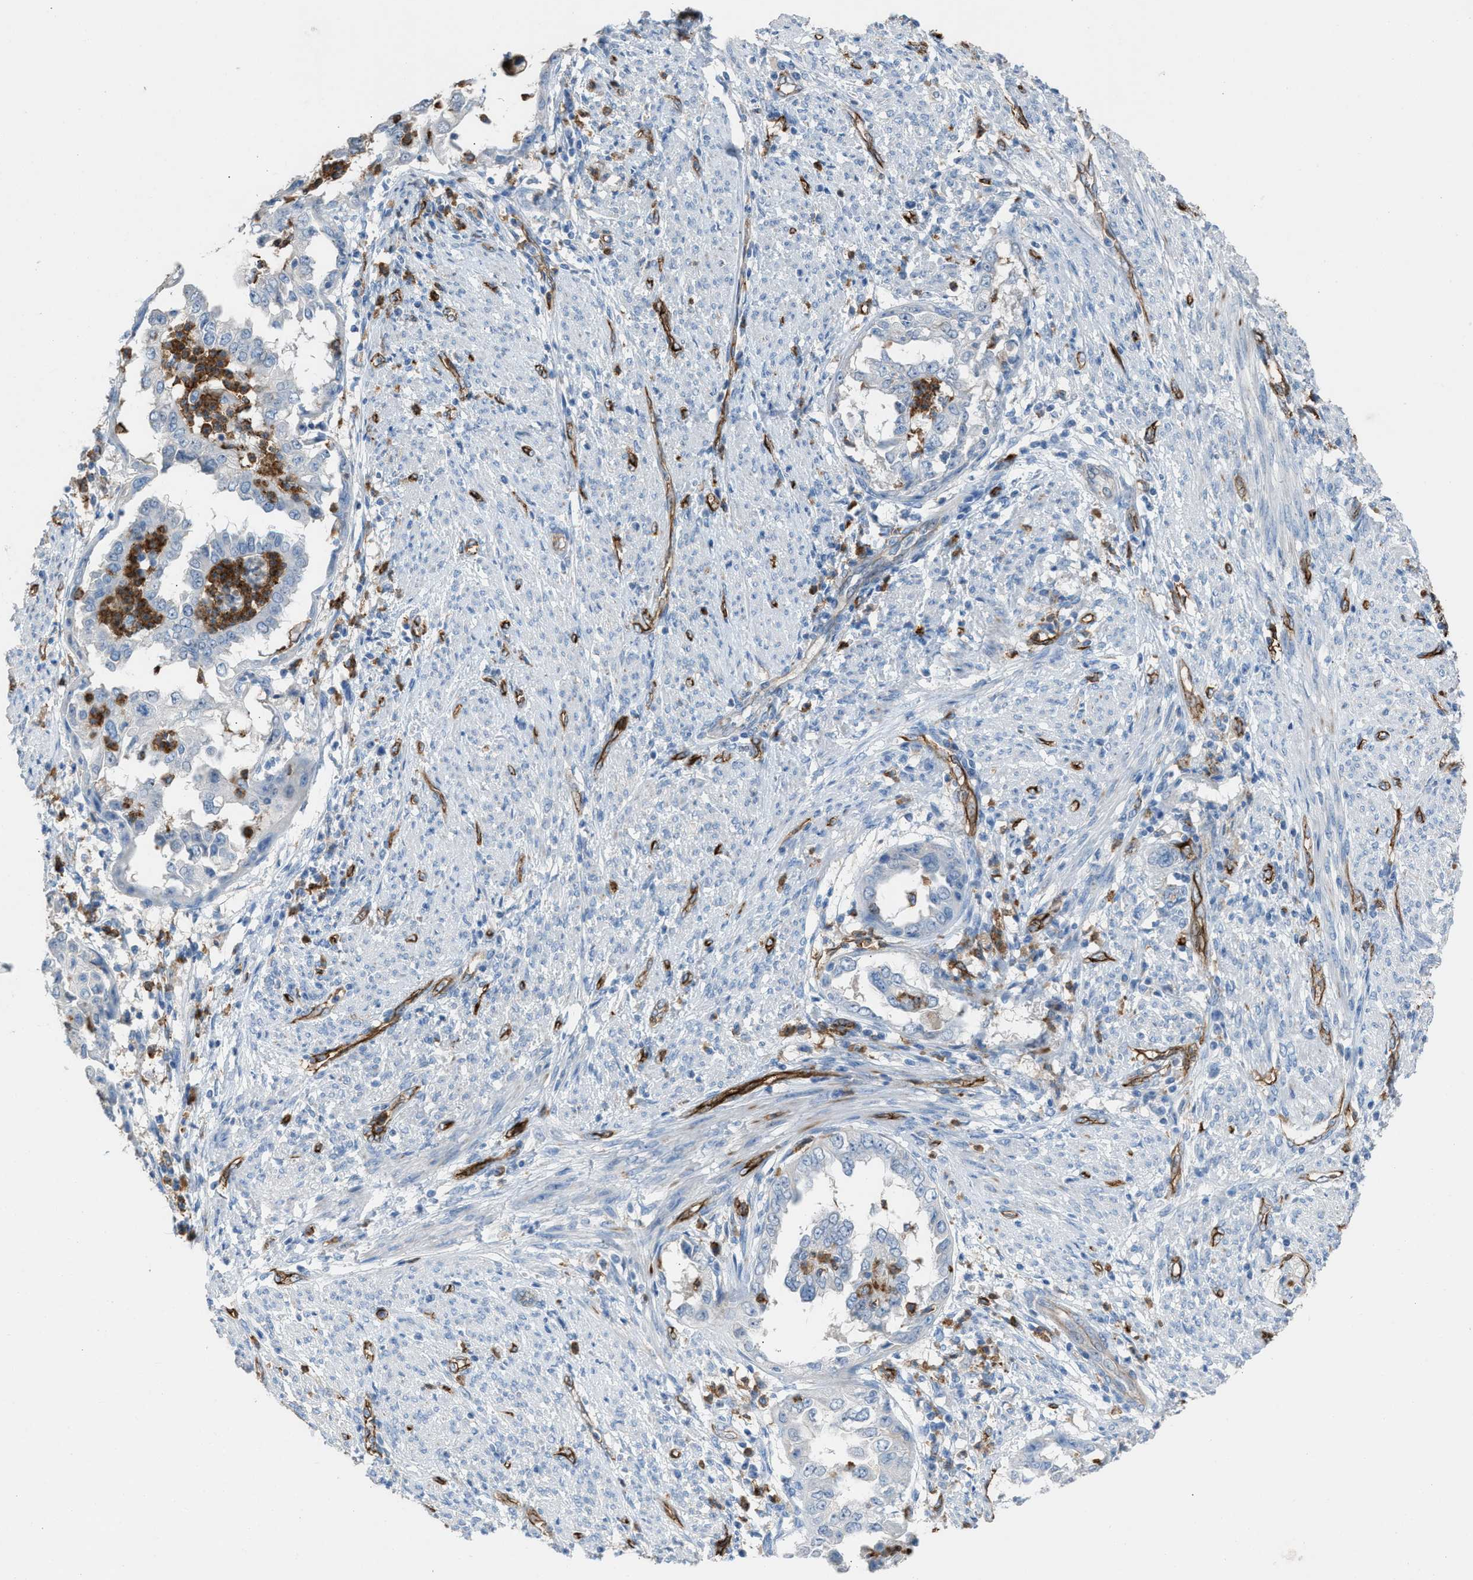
{"staining": {"intensity": "negative", "quantity": "none", "location": "none"}, "tissue": "endometrial cancer", "cell_type": "Tumor cells", "image_type": "cancer", "snomed": [{"axis": "morphology", "description": "Adenocarcinoma, NOS"}, {"axis": "topography", "description": "Endometrium"}], "caption": "The IHC photomicrograph has no significant expression in tumor cells of endometrial cancer (adenocarcinoma) tissue.", "gene": "DYSF", "patient": {"sex": "female", "age": 85}}